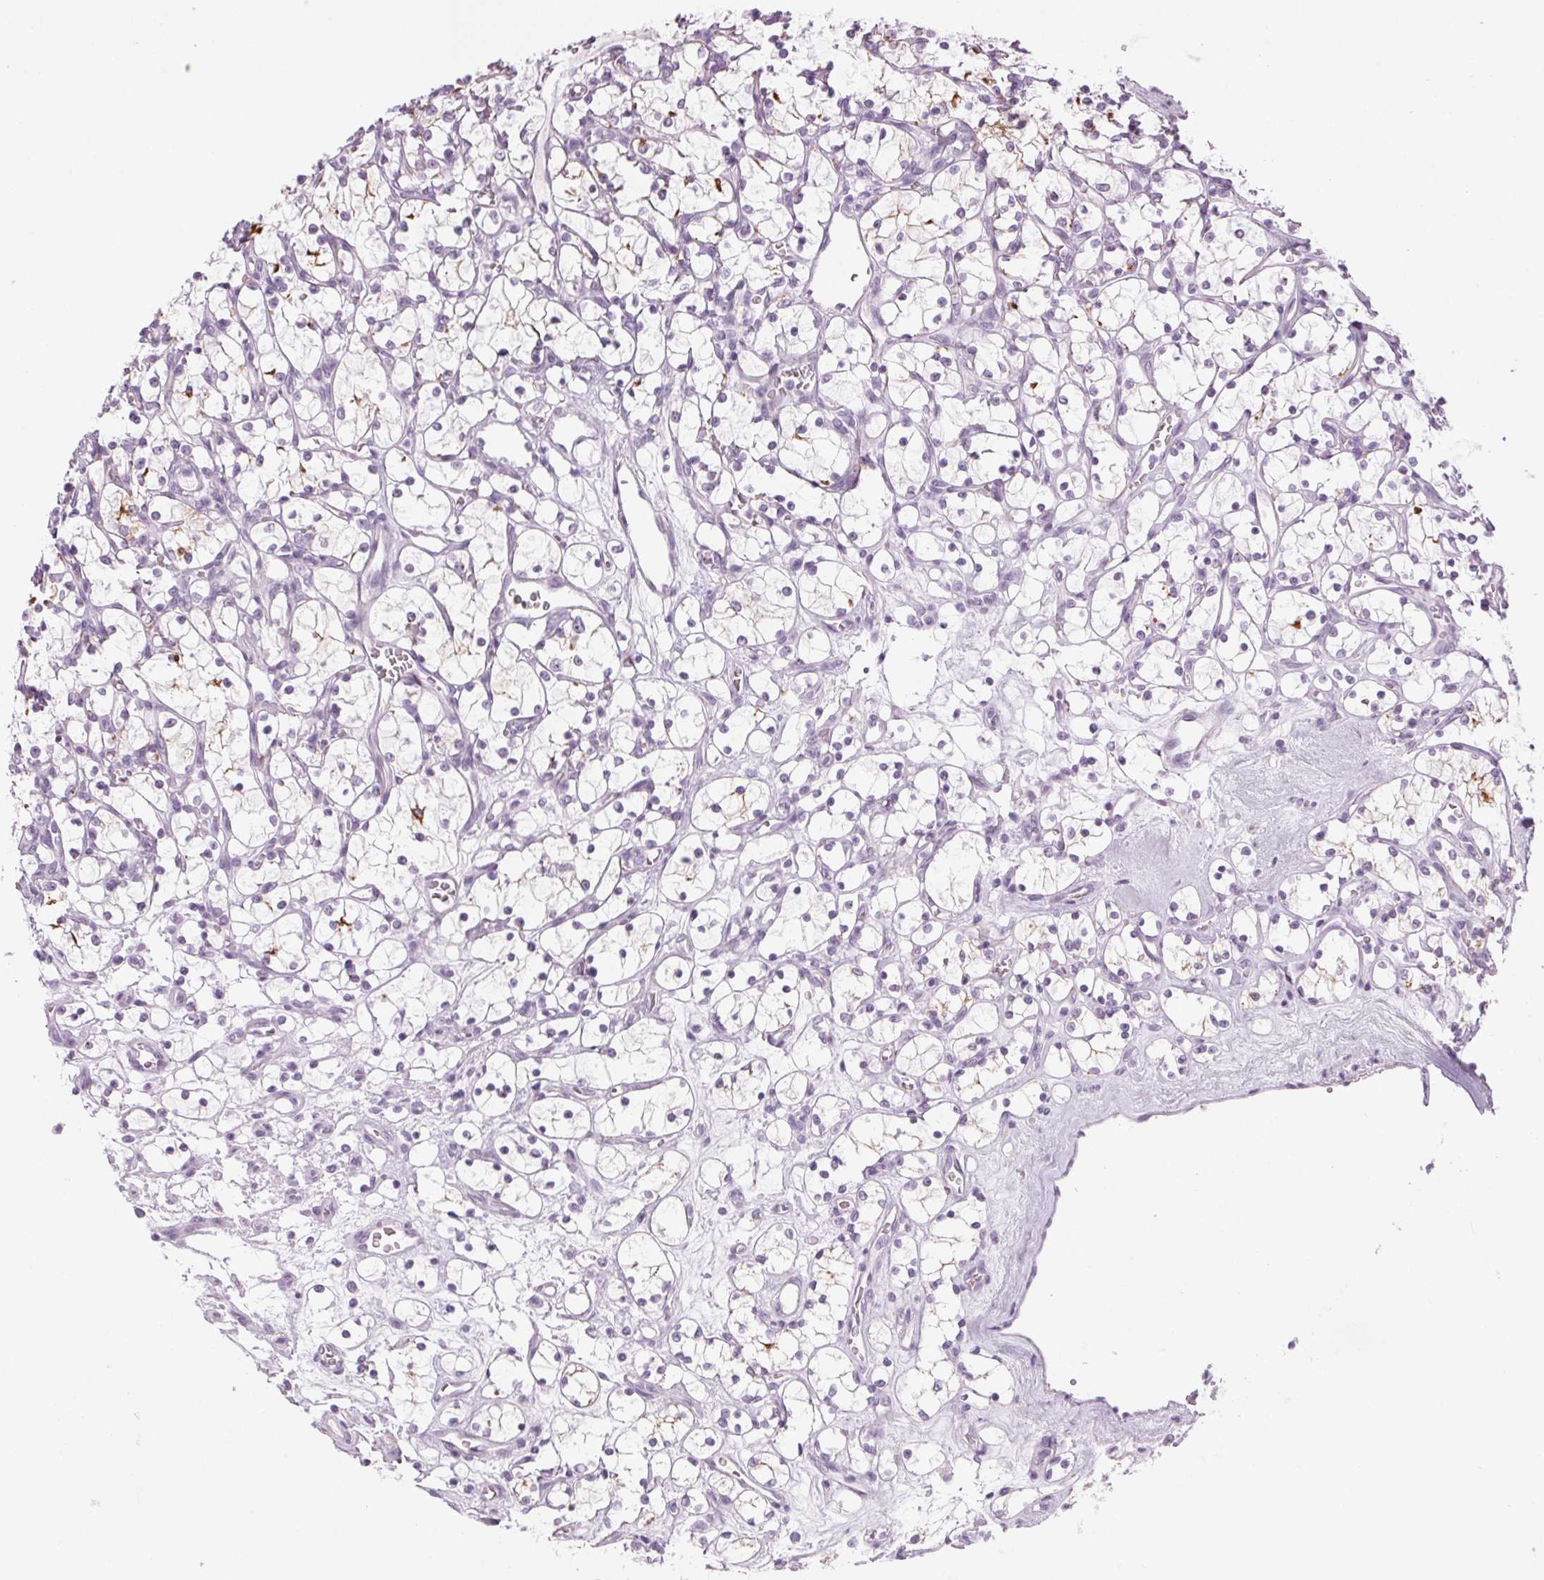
{"staining": {"intensity": "moderate", "quantity": "<25%", "location": "cytoplasmic/membranous"}, "tissue": "renal cancer", "cell_type": "Tumor cells", "image_type": "cancer", "snomed": [{"axis": "morphology", "description": "Adenocarcinoma, NOS"}, {"axis": "topography", "description": "Kidney"}], "caption": "Adenocarcinoma (renal) stained for a protein (brown) shows moderate cytoplasmic/membranous positive staining in about <25% of tumor cells.", "gene": "LRP2", "patient": {"sex": "female", "age": 69}}